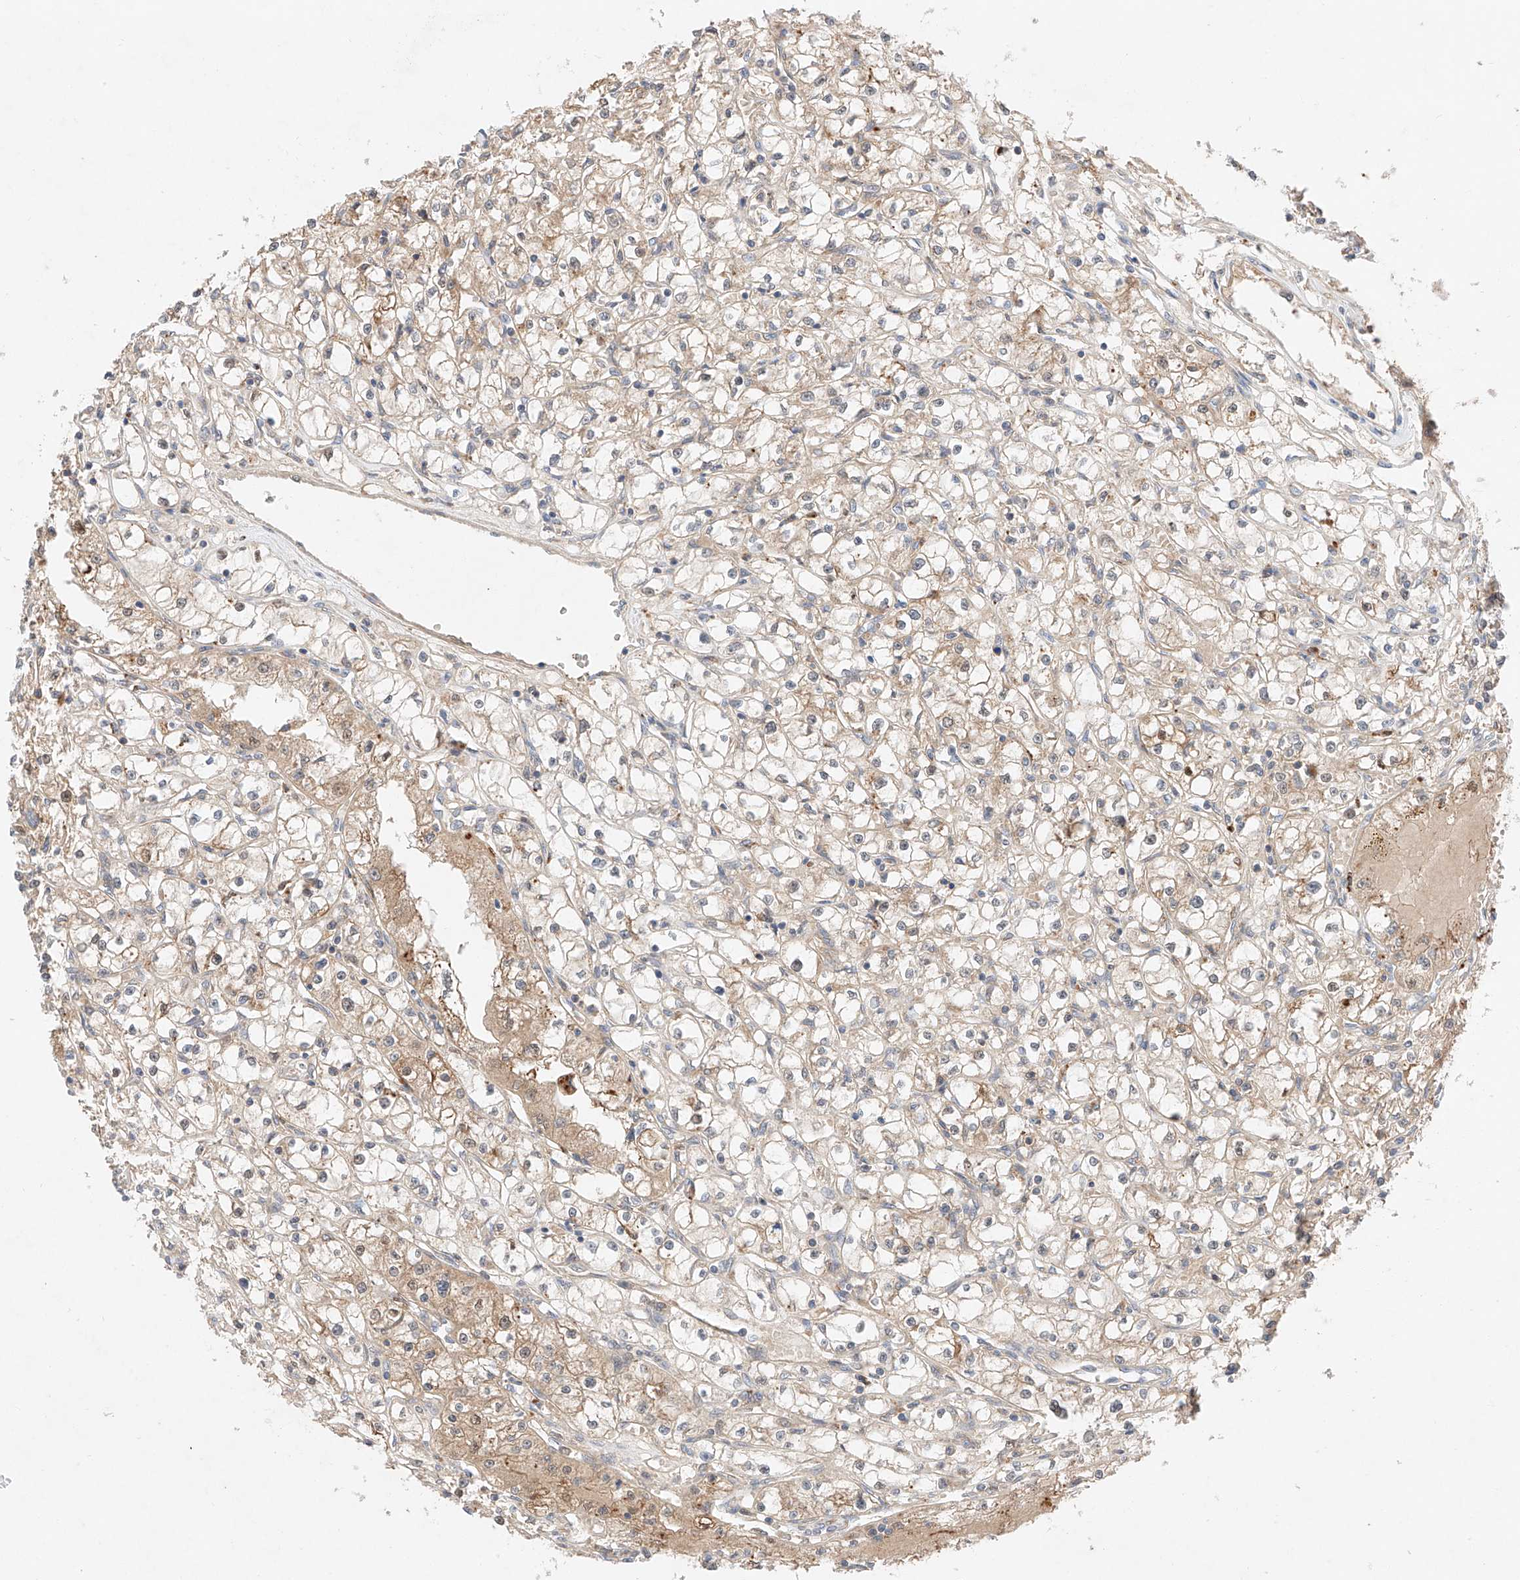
{"staining": {"intensity": "weak", "quantity": "25%-75%", "location": "cytoplasmic/membranous,nuclear"}, "tissue": "renal cancer", "cell_type": "Tumor cells", "image_type": "cancer", "snomed": [{"axis": "morphology", "description": "Adenocarcinoma, NOS"}, {"axis": "topography", "description": "Kidney"}], "caption": "Human adenocarcinoma (renal) stained for a protein (brown) exhibits weak cytoplasmic/membranous and nuclear positive staining in approximately 25%-75% of tumor cells.", "gene": "GCNT1", "patient": {"sex": "male", "age": 56}}